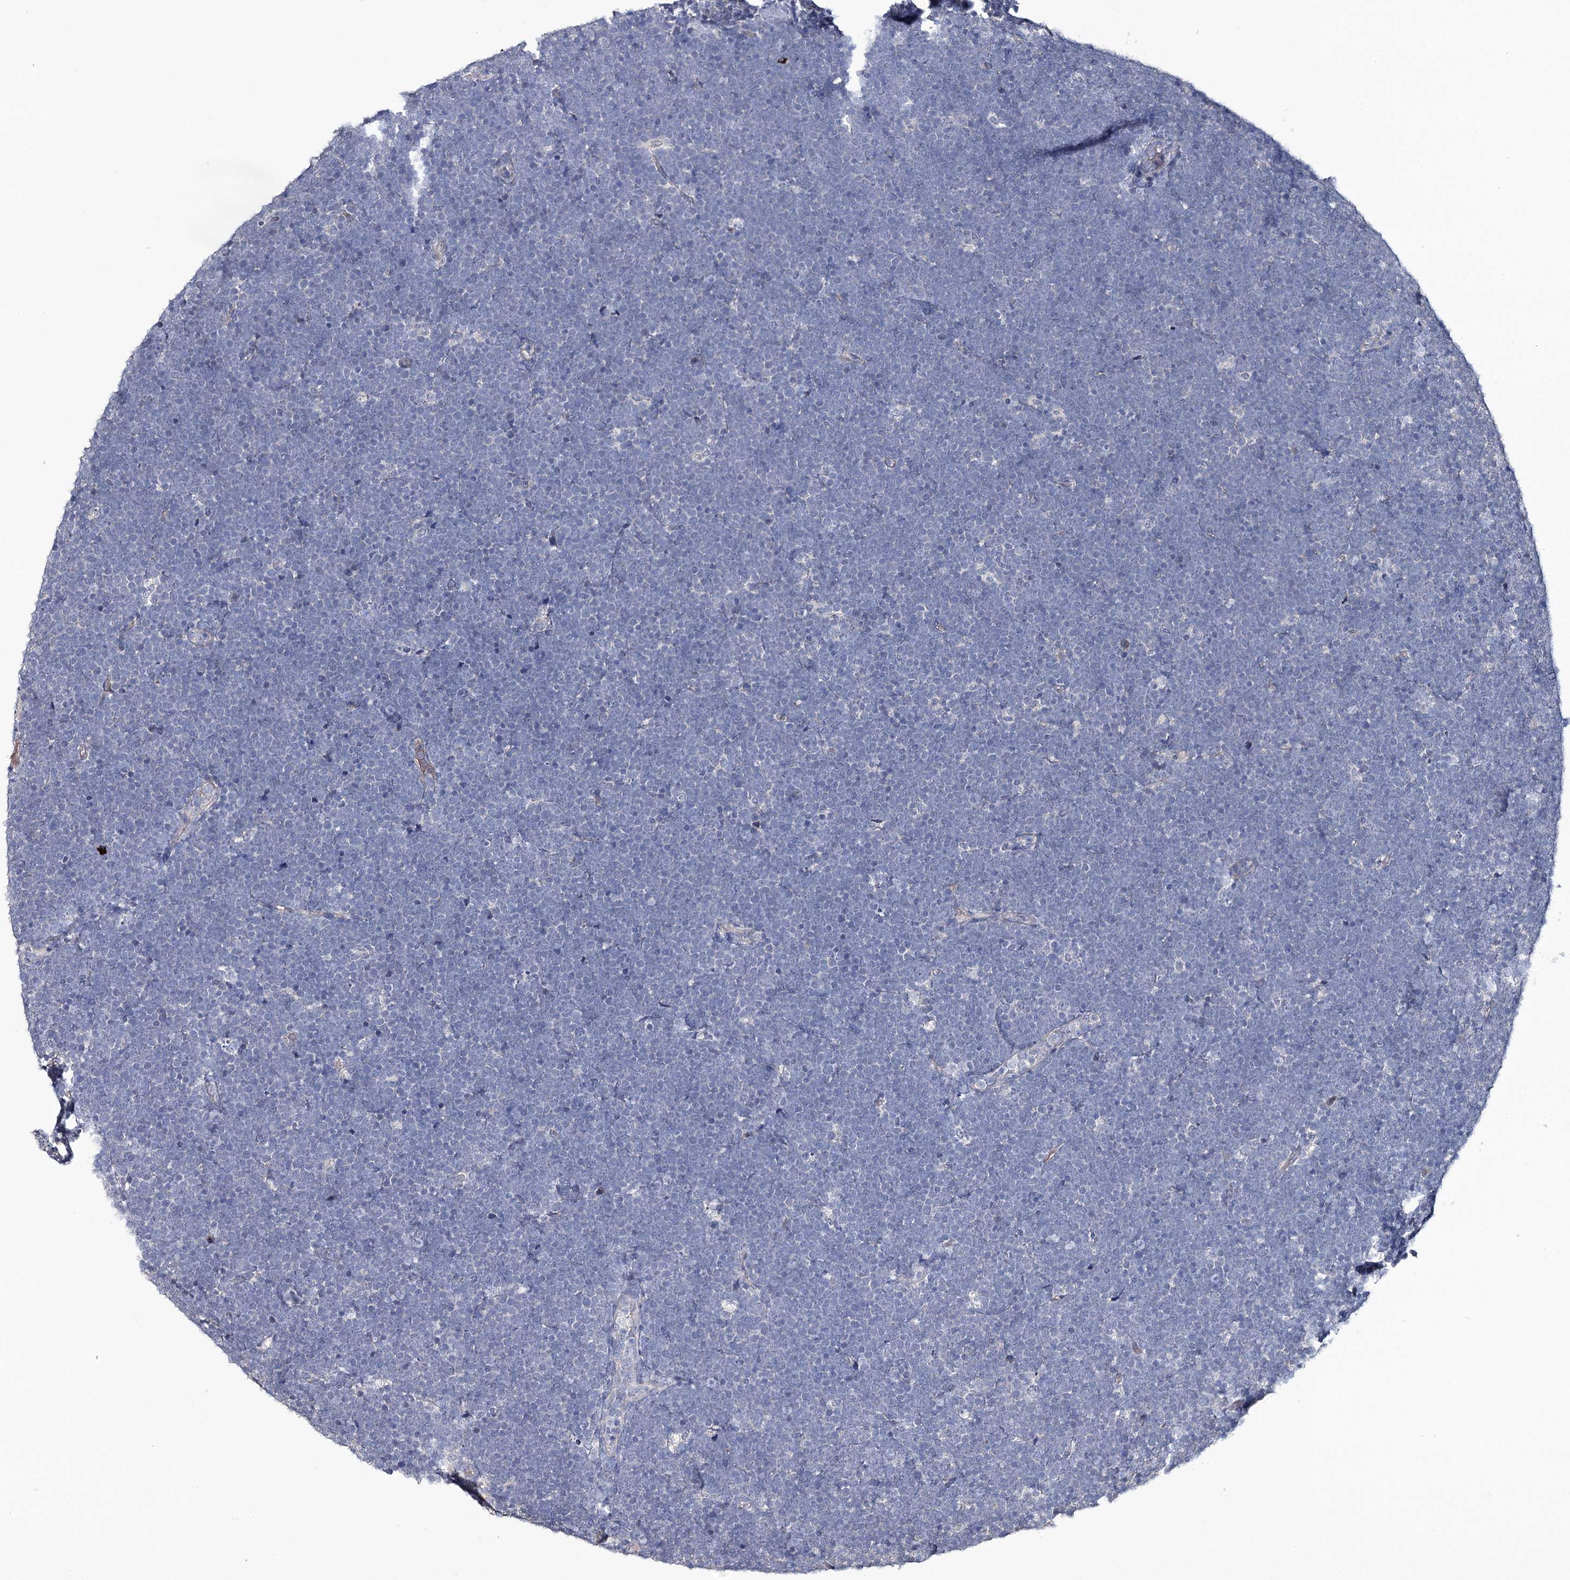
{"staining": {"intensity": "negative", "quantity": "none", "location": "none"}, "tissue": "lymphoma", "cell_type": "Tumor cells", "image_type": "cancer", "snomed": [{"axis": "morphology", "description": "Malignant lymphoma, non-Hodgkin's type, High grade"}, {"axis": "topography", "description": "Lymph node"}], "caption": "Immunohistochemistry histopathology image of lymphoma stained for a protein (brown), which reveals no expression in tumor cells.", "gene": "SEMA4G", "patient": {"sex": "male", "age": 13}}